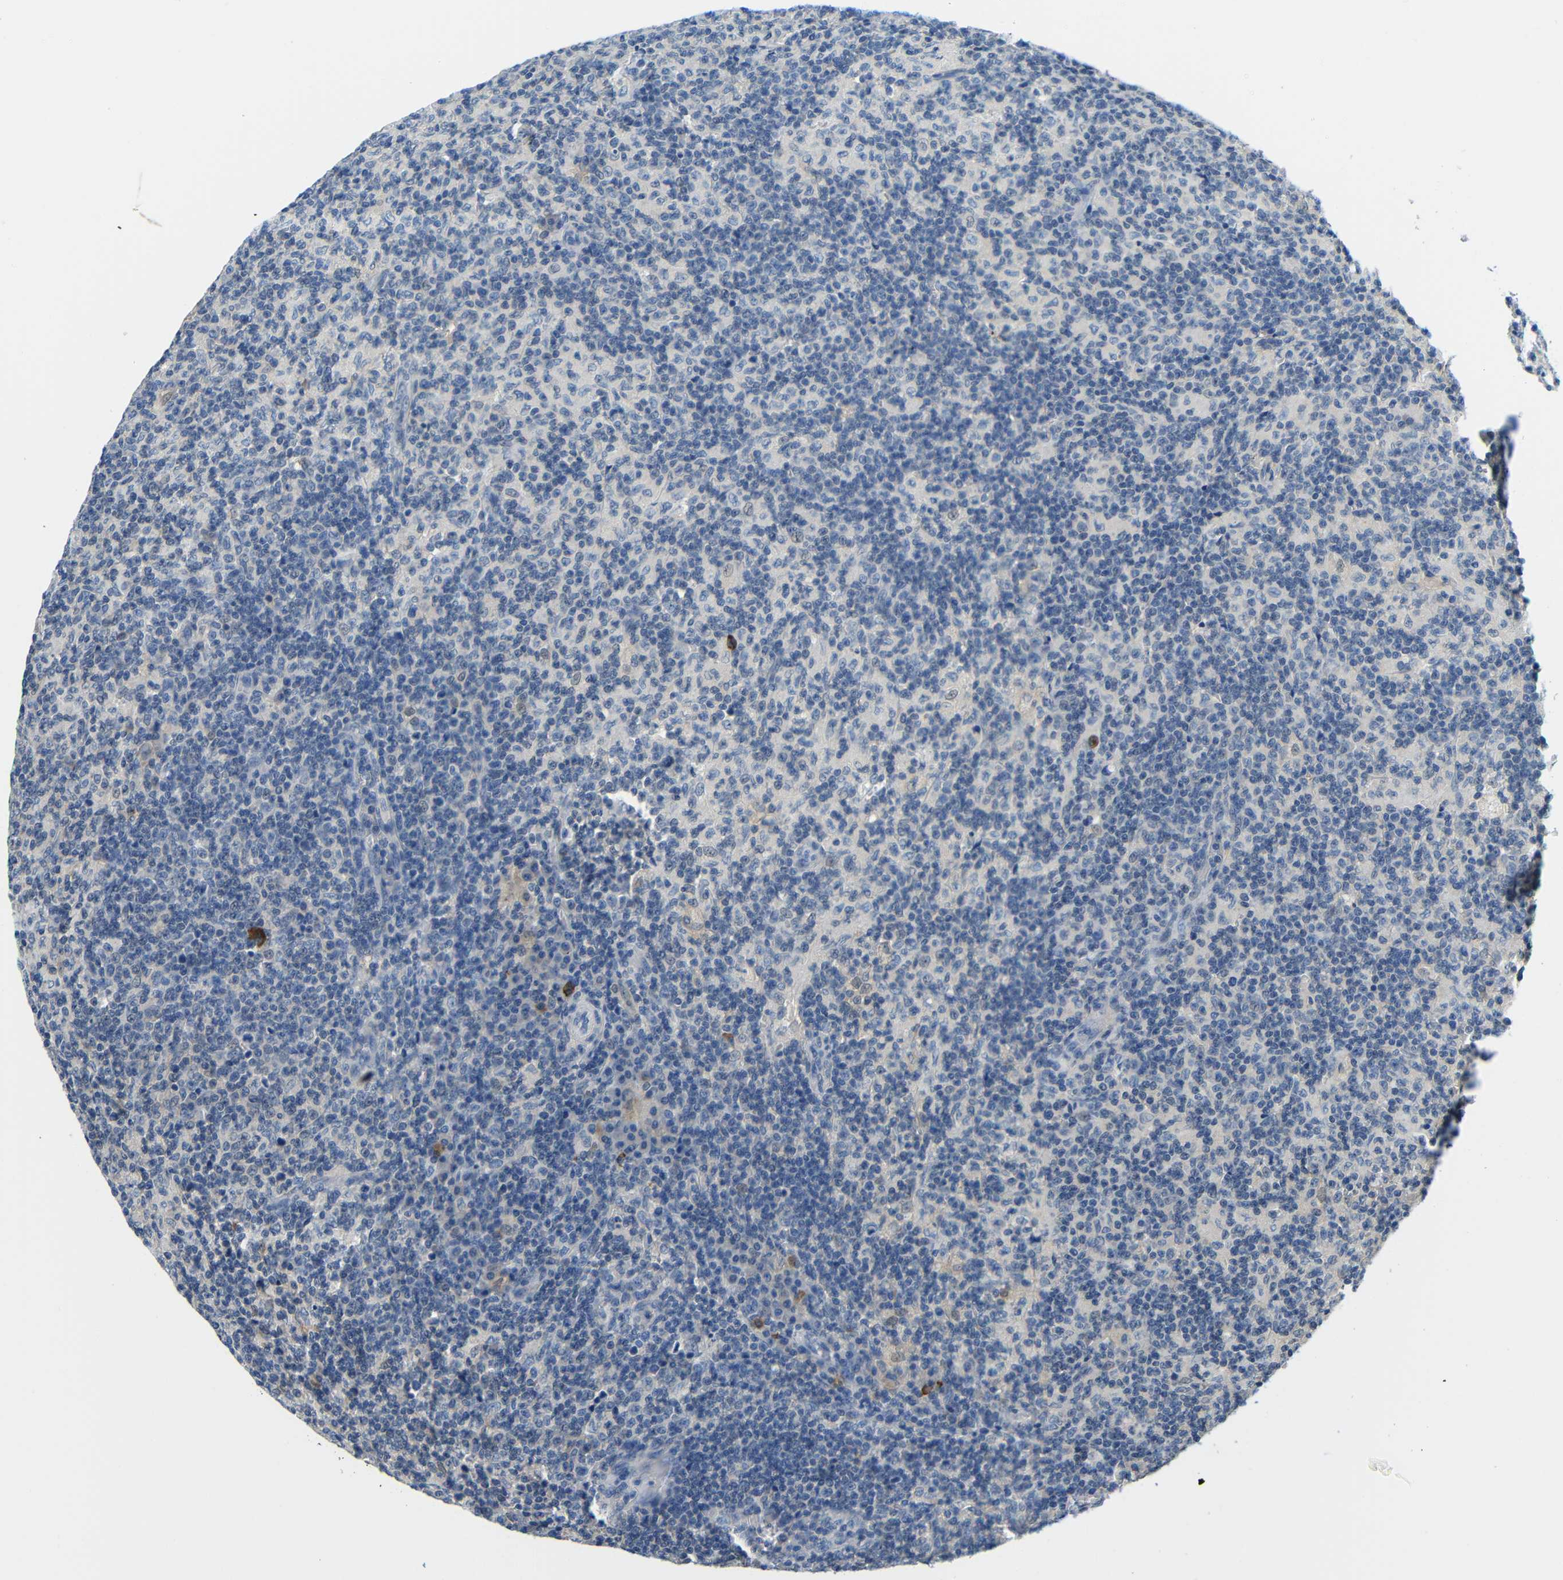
{"staining": {"intensity": "negative", "quantity": "none", "location": "none"}, "tissue": "lymph node", "cell_type": "Germinal center cells", "image_type": "normal", "snomed": [{"axis": "morphology", "description": "Normal tissue, NOS"}, {"axis": "morphology", "description": "Inflammation, NOS"}, {"axis": "topography", "description": "Lymph node"}], "caption": "High power microscopy image of an immunohistochemistry (IHC) histopathology image of normal lymph node, revealing no significant expression in germinal center cells.", "gene": "NEGR1", "patient": {"sex": "male", "age": 55}}